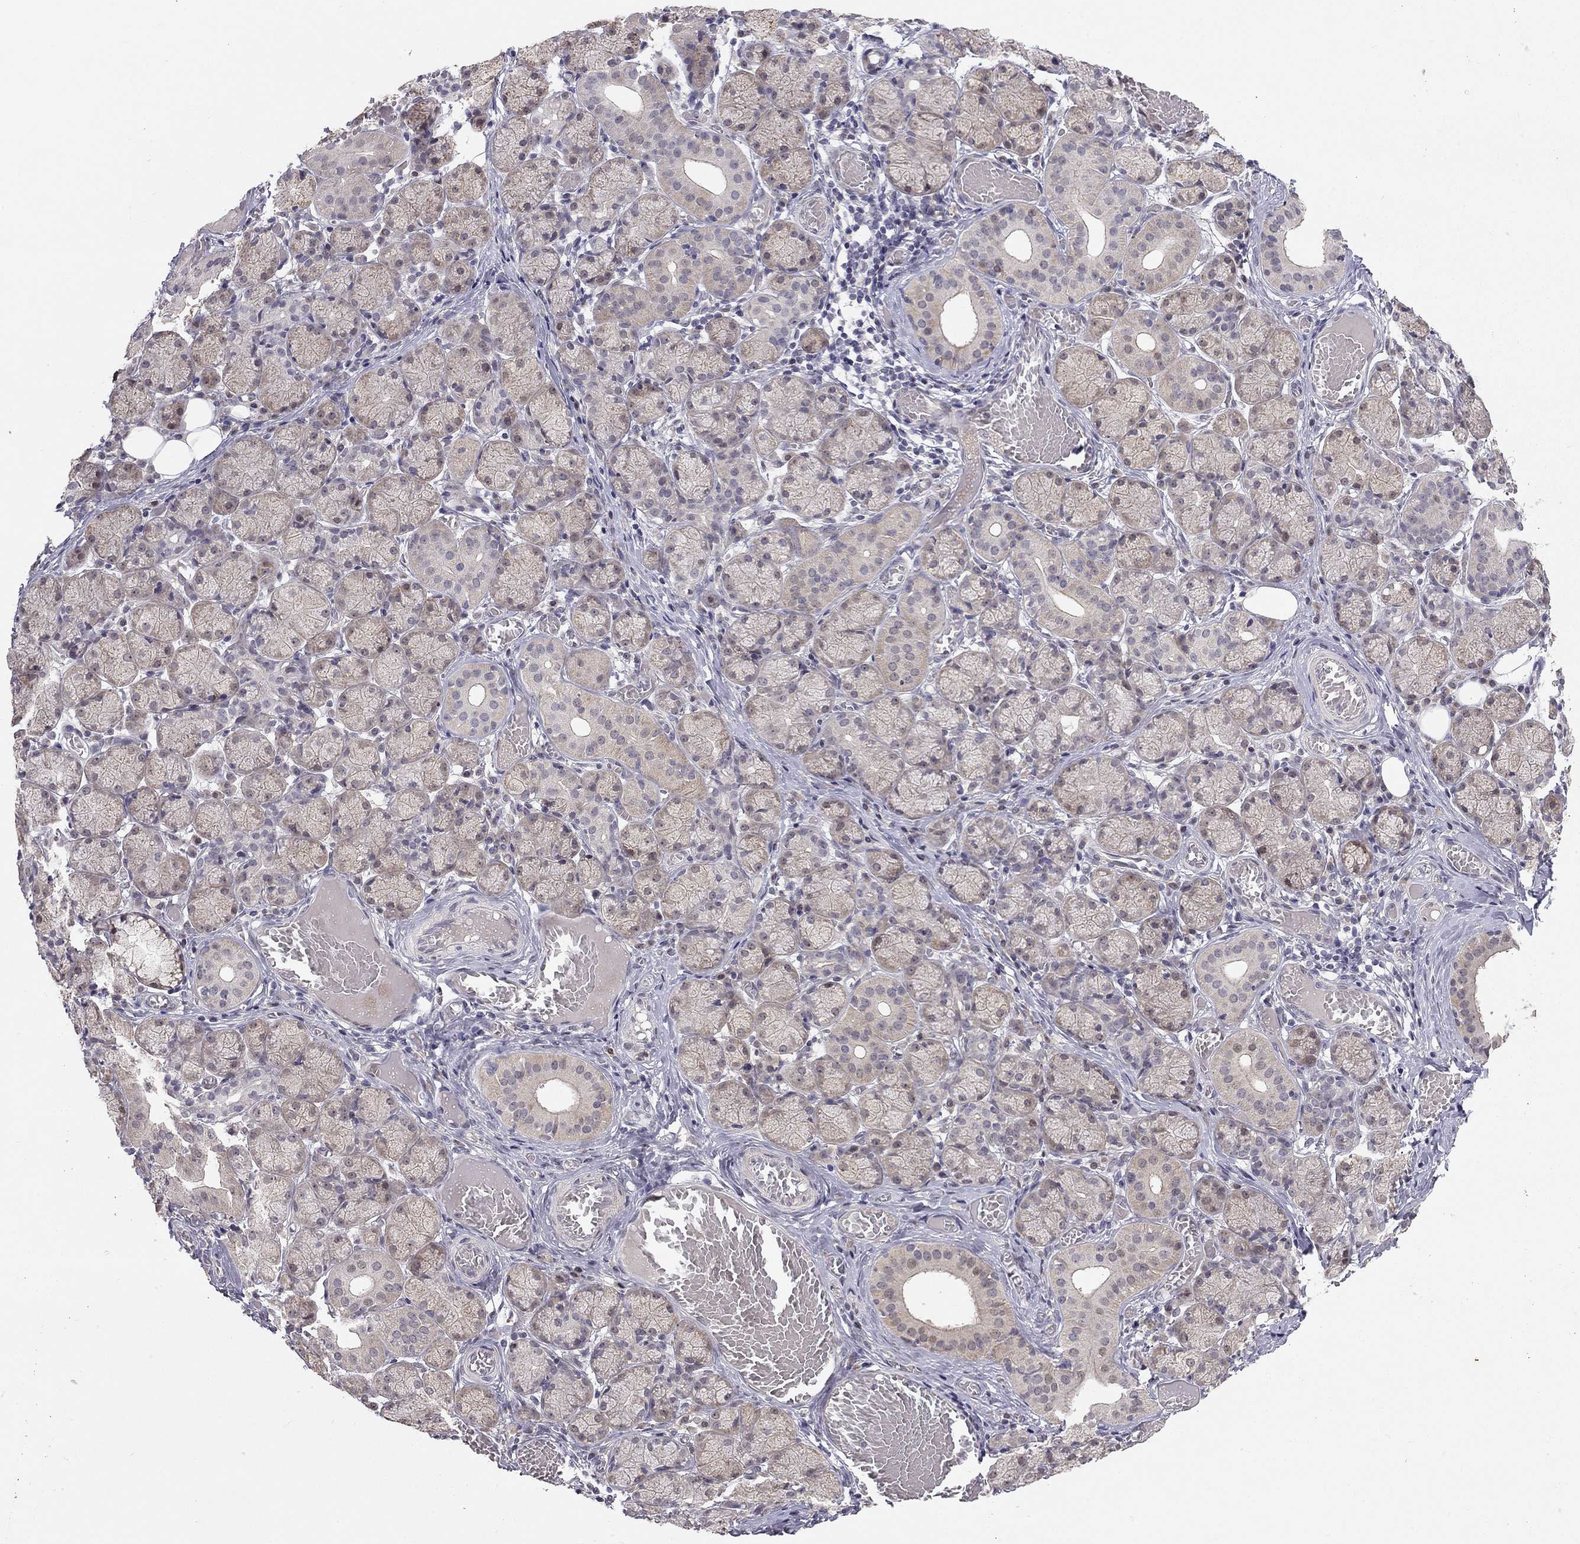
{"staining": {"intensity": "weak", "quantity": "25%-75%", "location": "cytoplasmic/membranous"}, "tissue": "salivary gland", "cell_type": "Glandular cells", "image_type": "normal", "snomed": [{"axis": "morphology", "description": "Normal tissue, NOS"}, {"axis": "topography", "description": "Salivary gland"}, {"axis": "topography", "description": "Peripheral nerve tissue"}], "caption": "A brown stain shows weak cytoplasmic/membranous staining of a protein in glandular cells of unremarkable salivary gland. The protein is stained brown, and the nuclei are stained in blue (DAB IHC with brightfield microscopy, high magnification).", "gene": "STXBP6", "patient": {"sex": "female", "age": 24}}